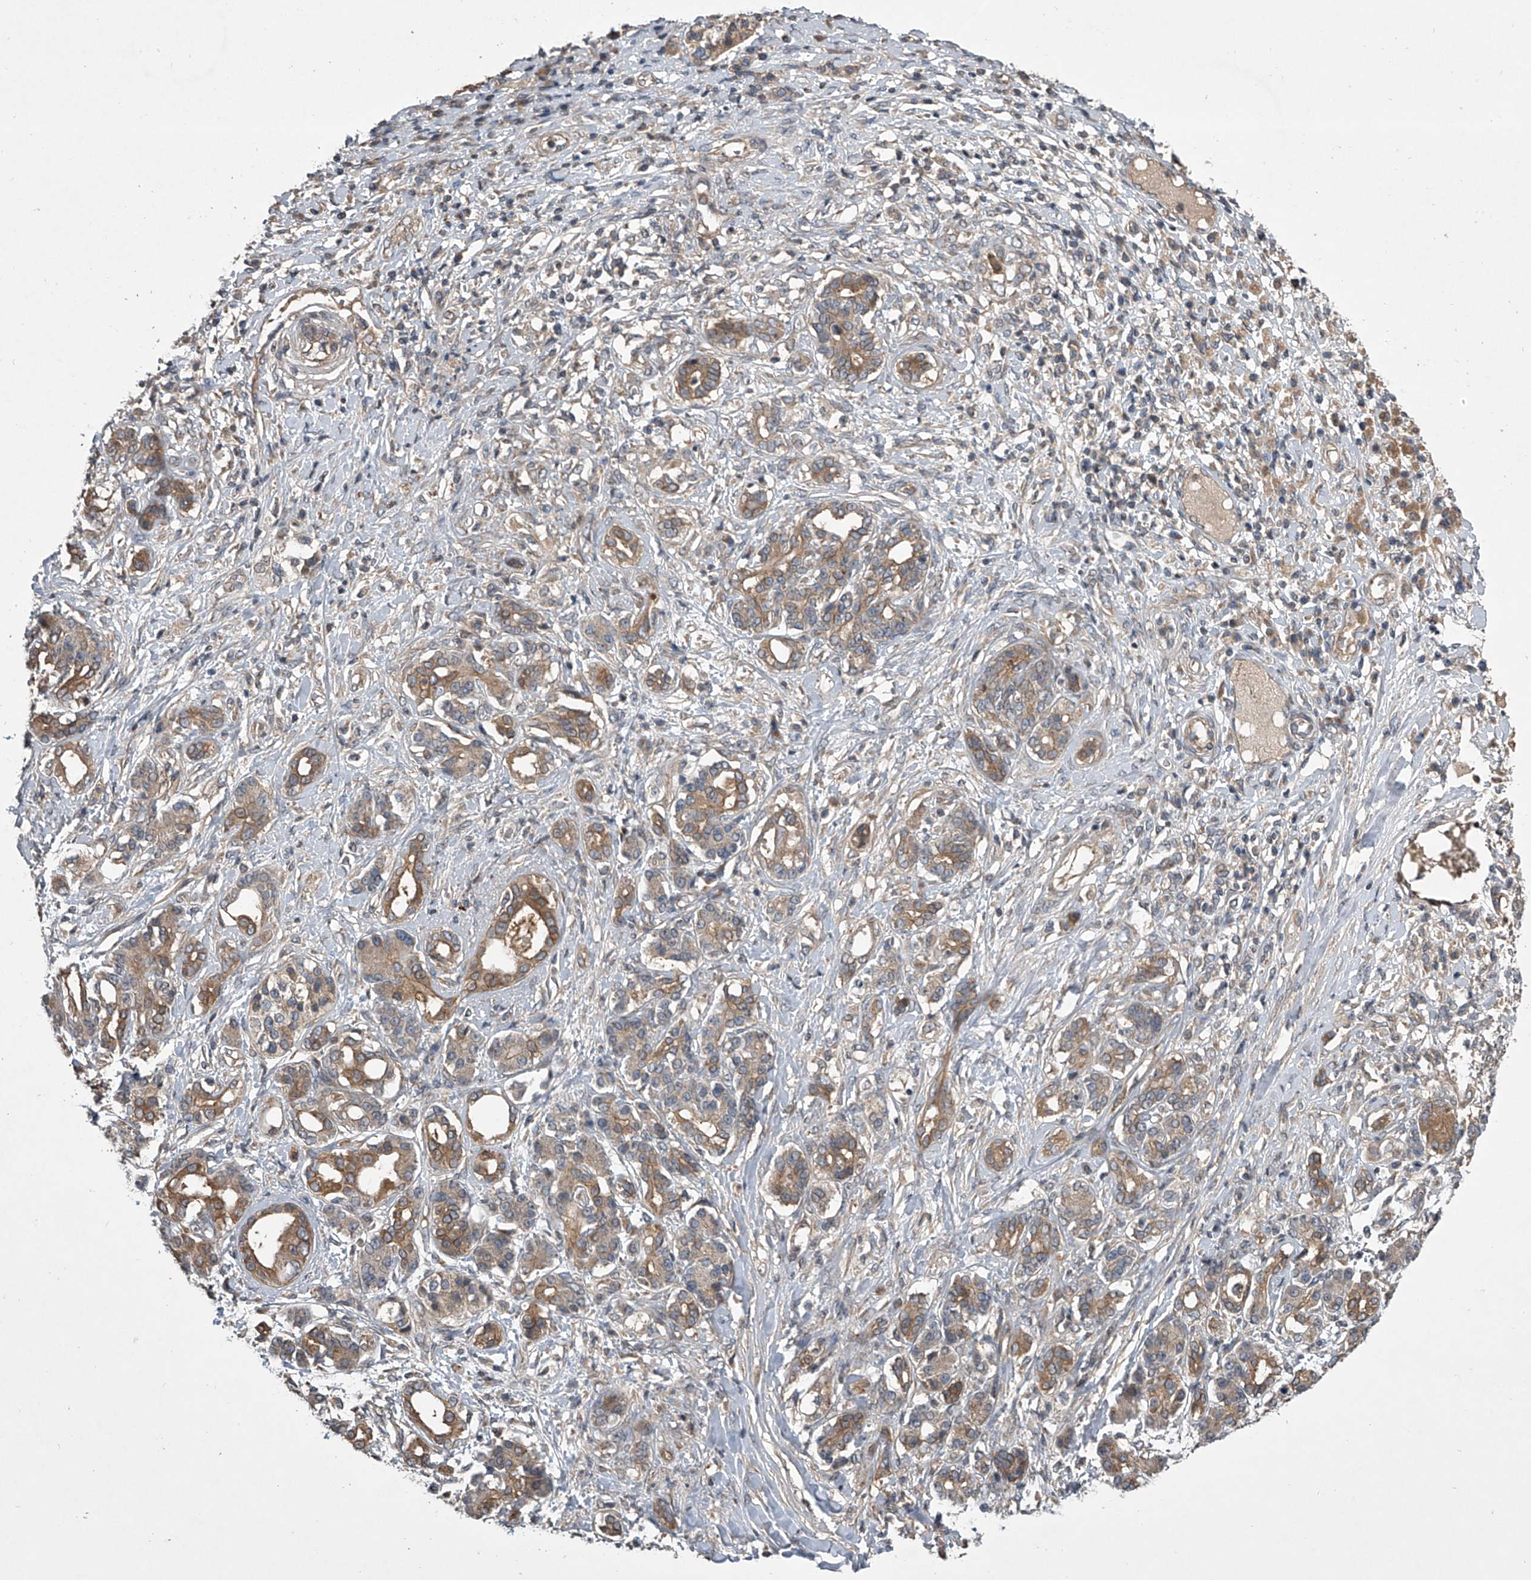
{"staining": {"intensity": "moderate", "quantity": ">75%", "location": "cytoplasmic/membranous"}, "tissue": "pancreatic cancer", "cell_type": "Tumor cells", "image_type": "cancer", "snomed": [{"axis": "morphology", "description": "Adenocarcinoma, NOS"}, {"axis": "topography", "description": "Pancreas"}], "caption": "Approximately >75% of tumor cells in pancreatic adenocarcinoma demonstrate moderate cytoplasmic/membranous protein positivity as visualized by brown immunohistochemical staining.", "gene": "NFS1", "patient": {"sex": "female", "age": 56}}